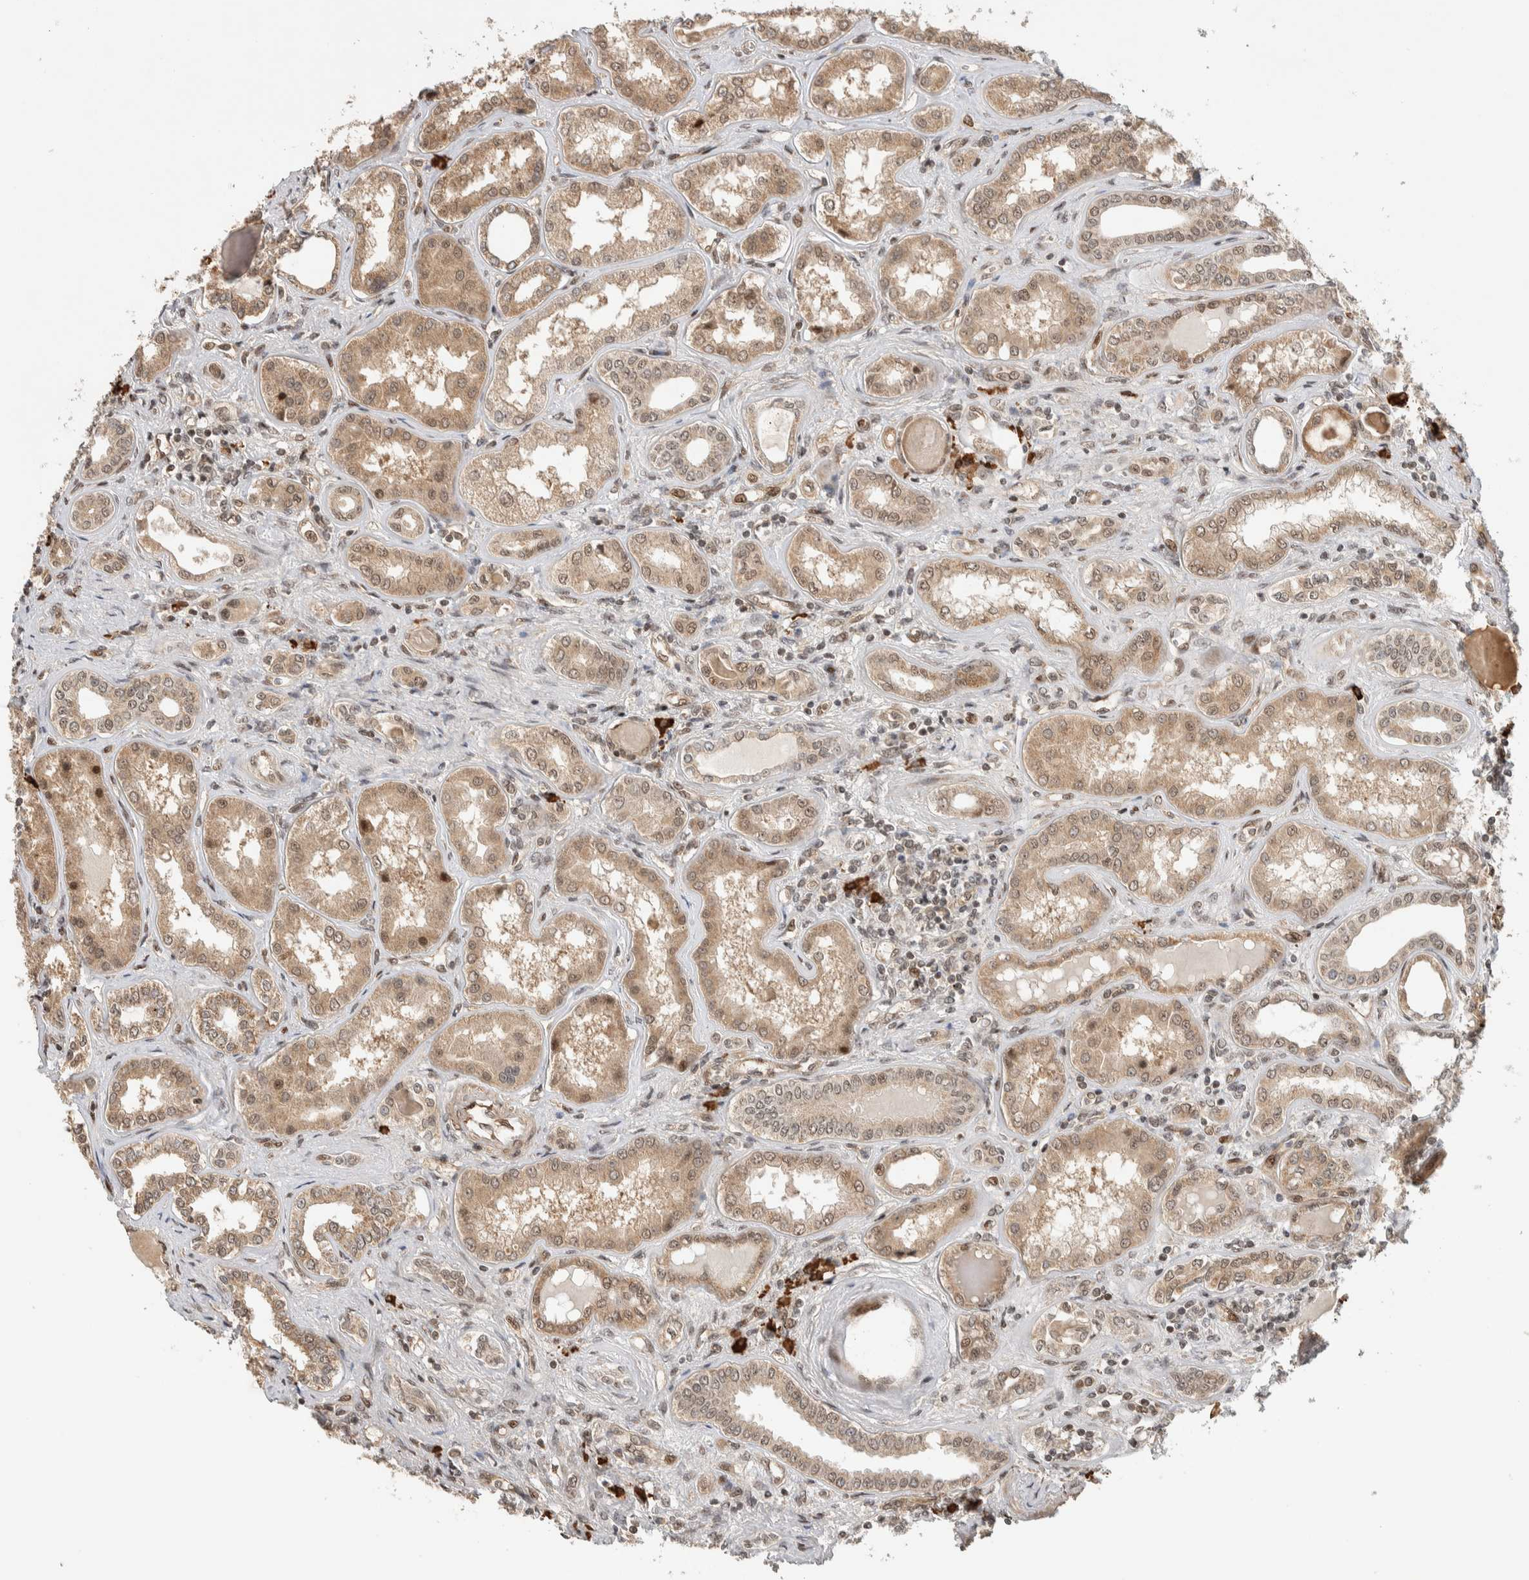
{"staining": {"intensity": "moderate", "quantity": ">75%", "location": "cytoplasmic/membranous,nuclear"}, "tissue": "kidney", "cell_type": "Cells in glomeruli", "image_type": "normal", "snomed": [{"axis": "morphology", "description": "Normal tissue, NOS"}, {"axis": "topography", "description": "Kidney"}], "caption": "IHC micrograph of normal human kidney stained for a protein (brown), which displays medium levels of moderate cytoplasmic/membranous,nuclear expression in approximately >75% of cells in glomeruli.", "gene": "TOR1B", "patient": {"sex": "female", "age": 56}}